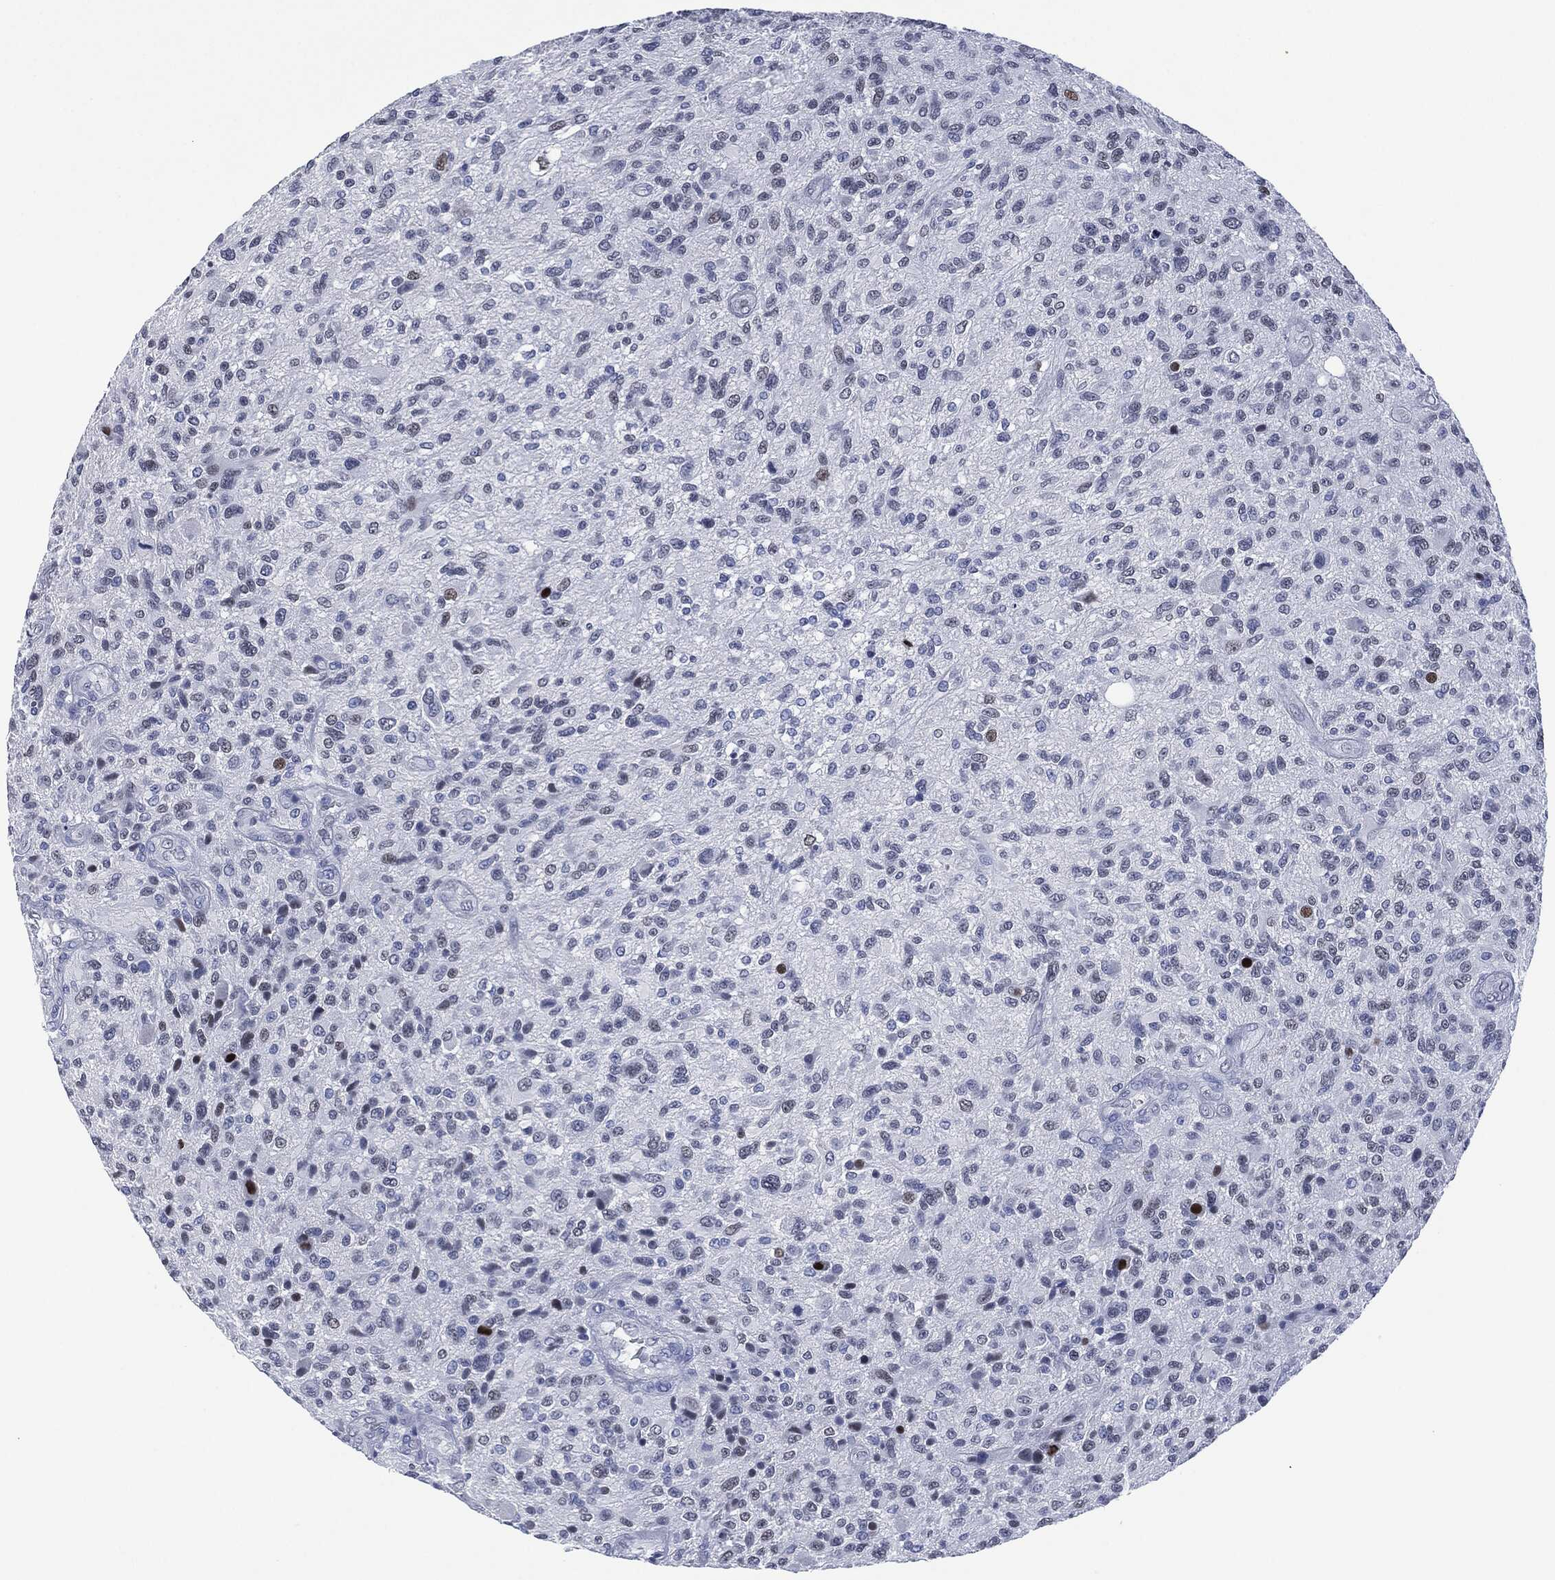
{"staining": {"intensity": "negative", "quantity": "none", "location": "none"}, "tissue": "glioma", "cell_type": "Tumor cells", "image_type": "cancer", "snomed": [{"axis": "morphology", "description": "Glioma, malignant, High grade"}, {"axis": "topography", "description": "Brain"}], "caption": "An immunohistochemistry photomicrograph of glioma is shown. There is no staining in tumor cells of glioma.", "gene": "MUC16", "patient": {"sex": "male", "age": 47}}